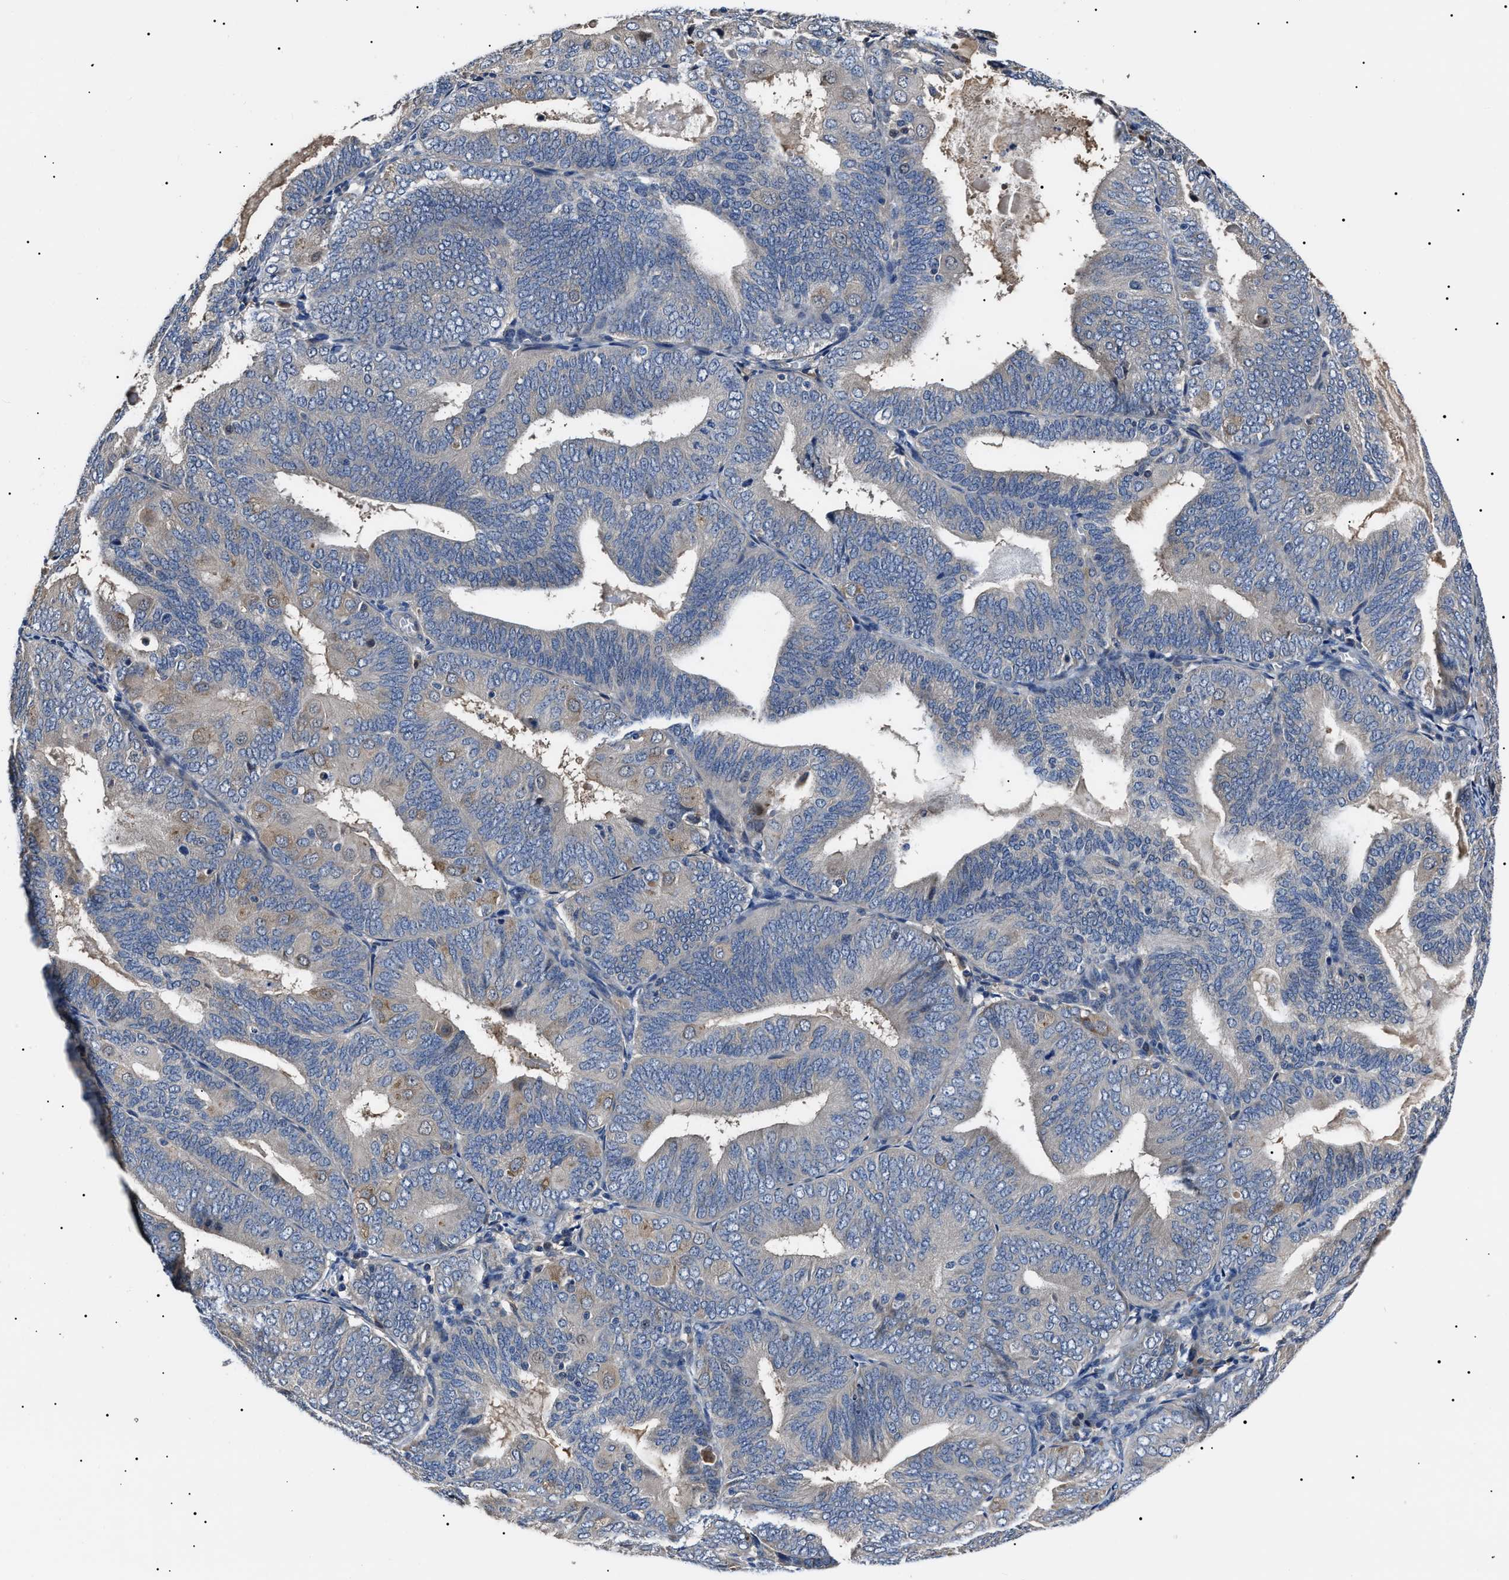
{"staining": {"intensity": "negative", "quantity": "none", "location": "none"}, "tissue": "endometrial cancer", "cell_type": "Tumor cells", "image_type": "cancer", "snomed": [{"axis": "morphology", "description": "Adenocarcinoma, NOS"}, {"axis": "topography", "description": "Endometrium"}], "caption": "Immunohistochemical staining of human endometrial cancer shows no significant expression in tumor cells.", "gene": "IFT81", "patient": {"sex": "female", "age": 81}}